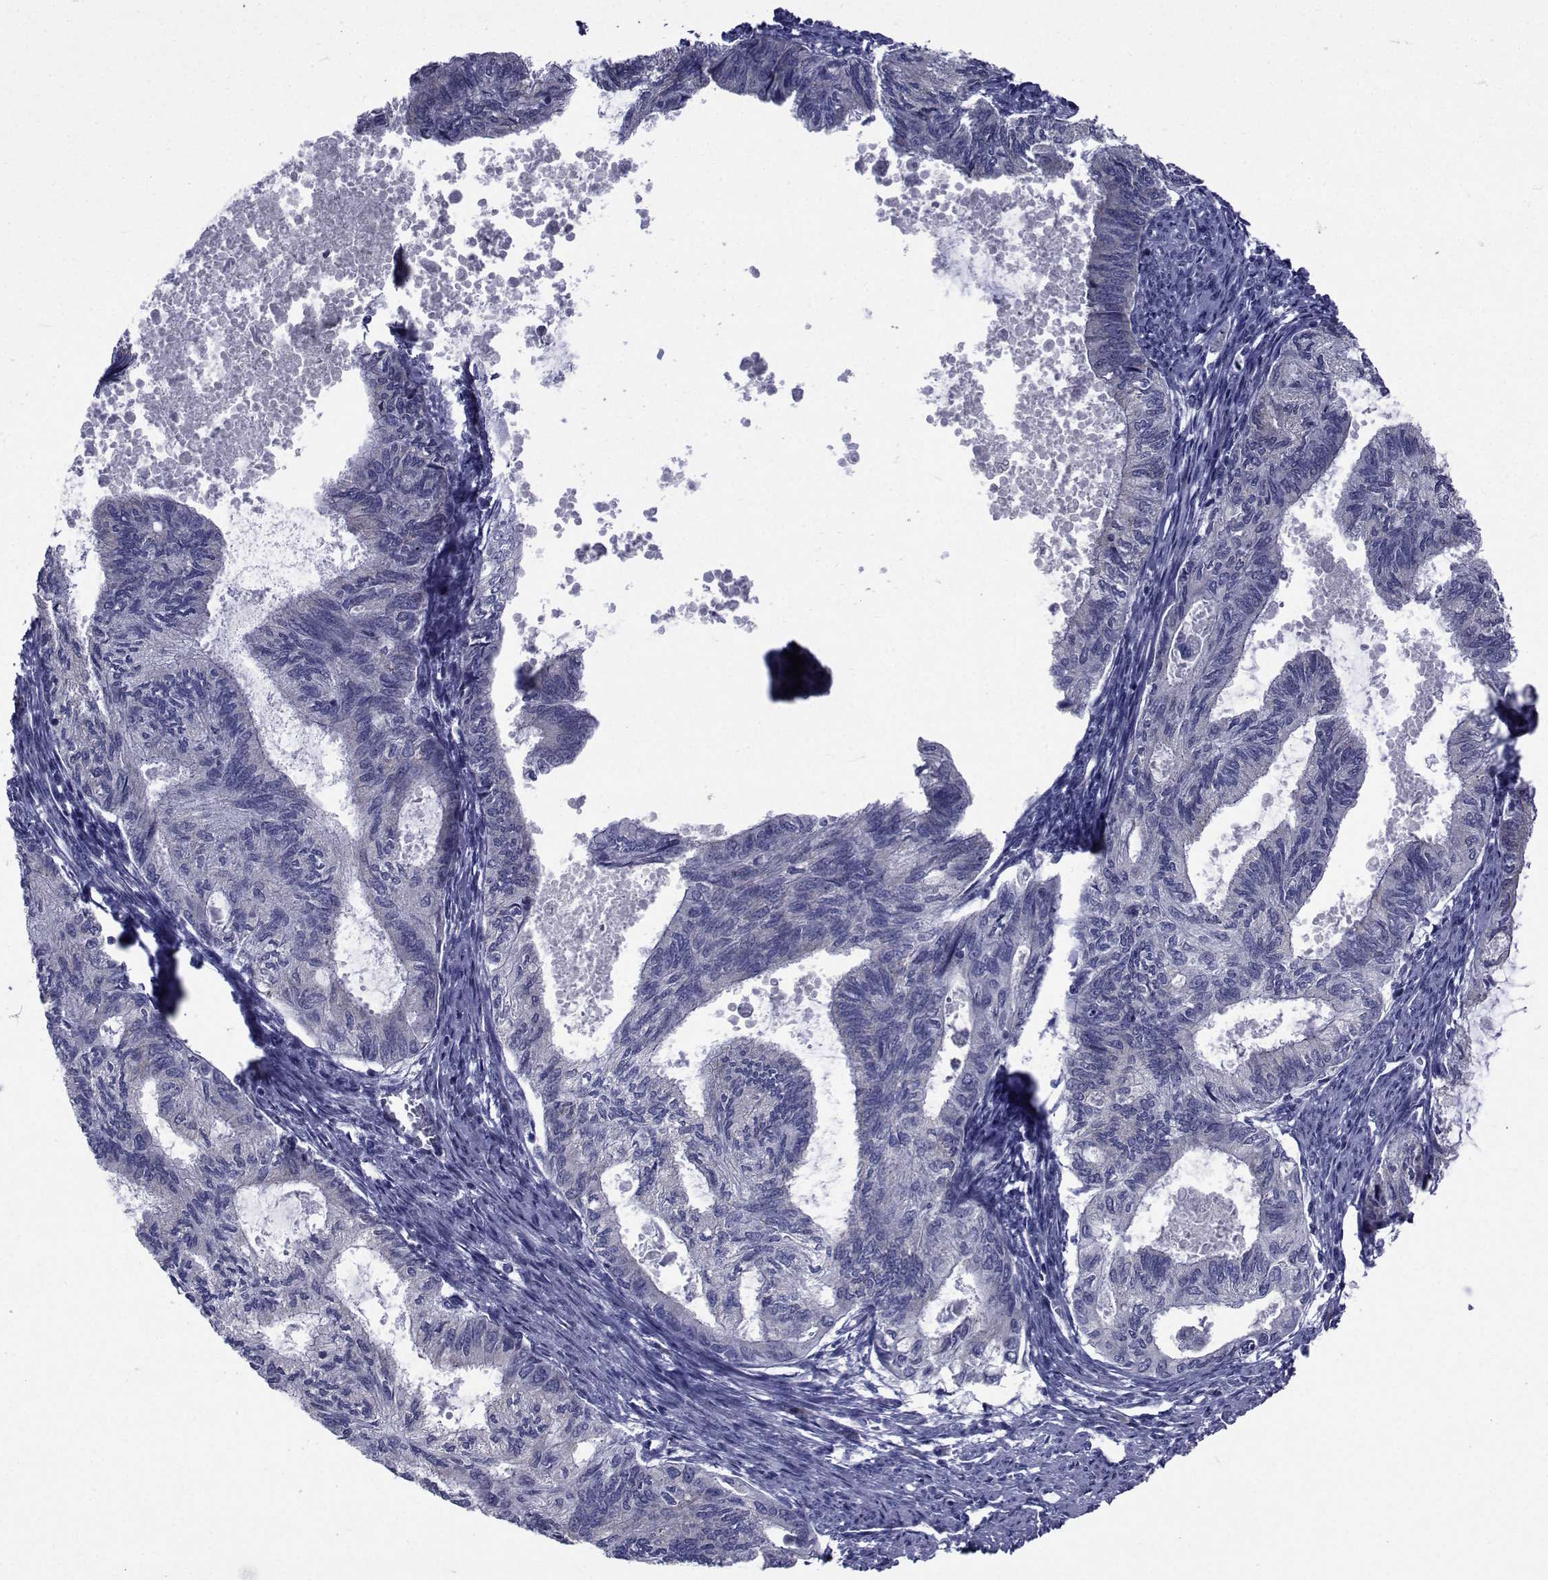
{"staining": {"intensity": "negative", "quantity": "none", "location": "none"}, "tissue": "endometrial cancer", "cell_type": "Tumor cells", "image_type": "cancer", "snomed": [{"axis": "morphology", "description": "Adenocarcinoma, NOS"}, {"axis": "topography", "description": "Endometrium"}], "caption": "The image demonstrates no staining of tumor cells in endometrial cancer. (DAB immunohistochemistry visualized using brightfield microscopy, high magnification).", "gene": "ROPN1", "patient": {"sex": "female", "age": 86}}